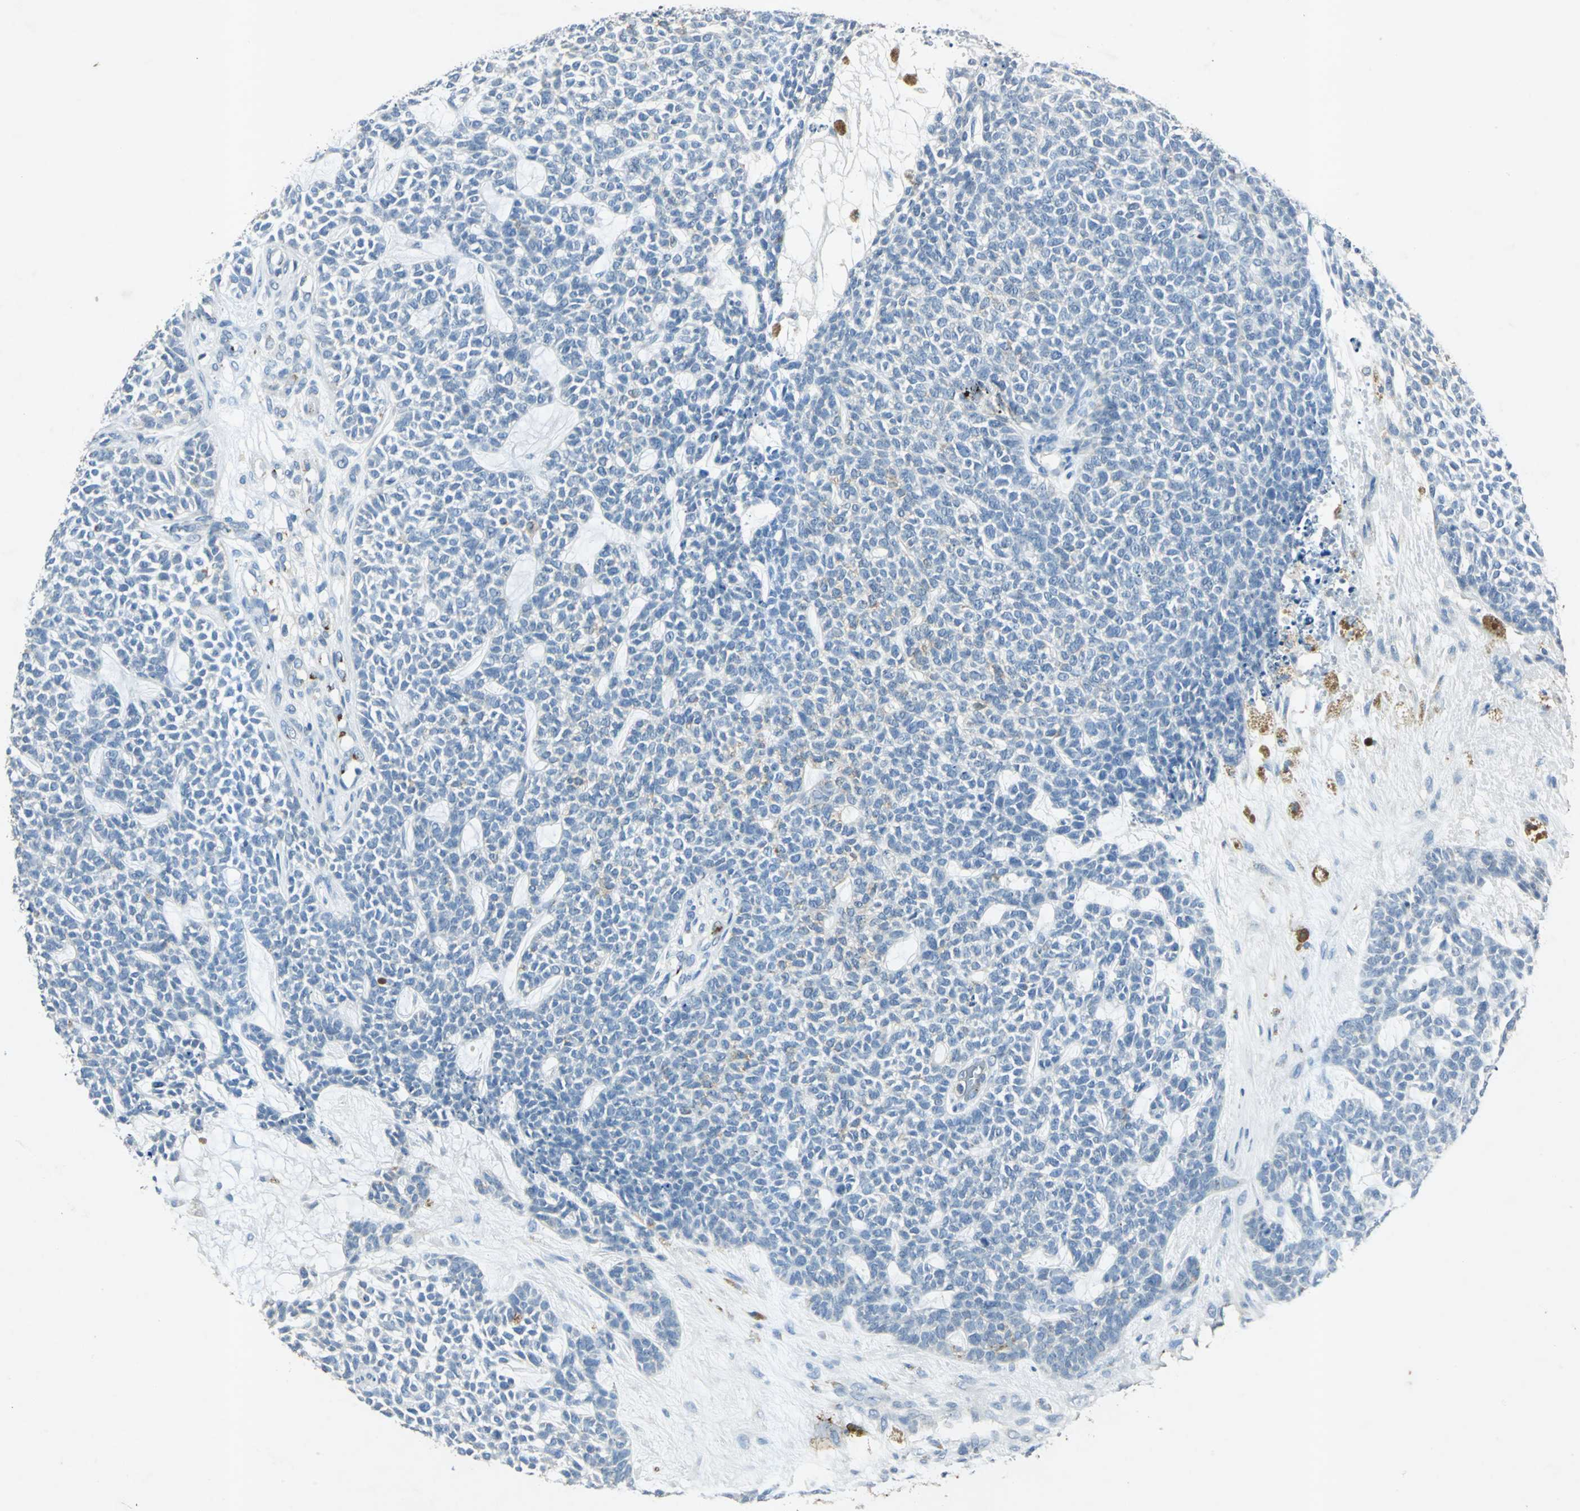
{"staining": {"intensity": "negative", "quantity": "none", "location": "none"}, "tissue": "skin cancer", "cell_type": "Tumor cells", "image_type": "cancer", "snomed": [{"axis": "morphology", "description": "Basal cell carcinoma"}, {"axis": "topography", "description": "Skin"}], "caption": "DAB immunohistochemical staining of basal cell carcinoma (skin) shows no significant staining in tumor cells.", "gene": "CAMK2B", "patient": {"sex": "female", "age": 84}}